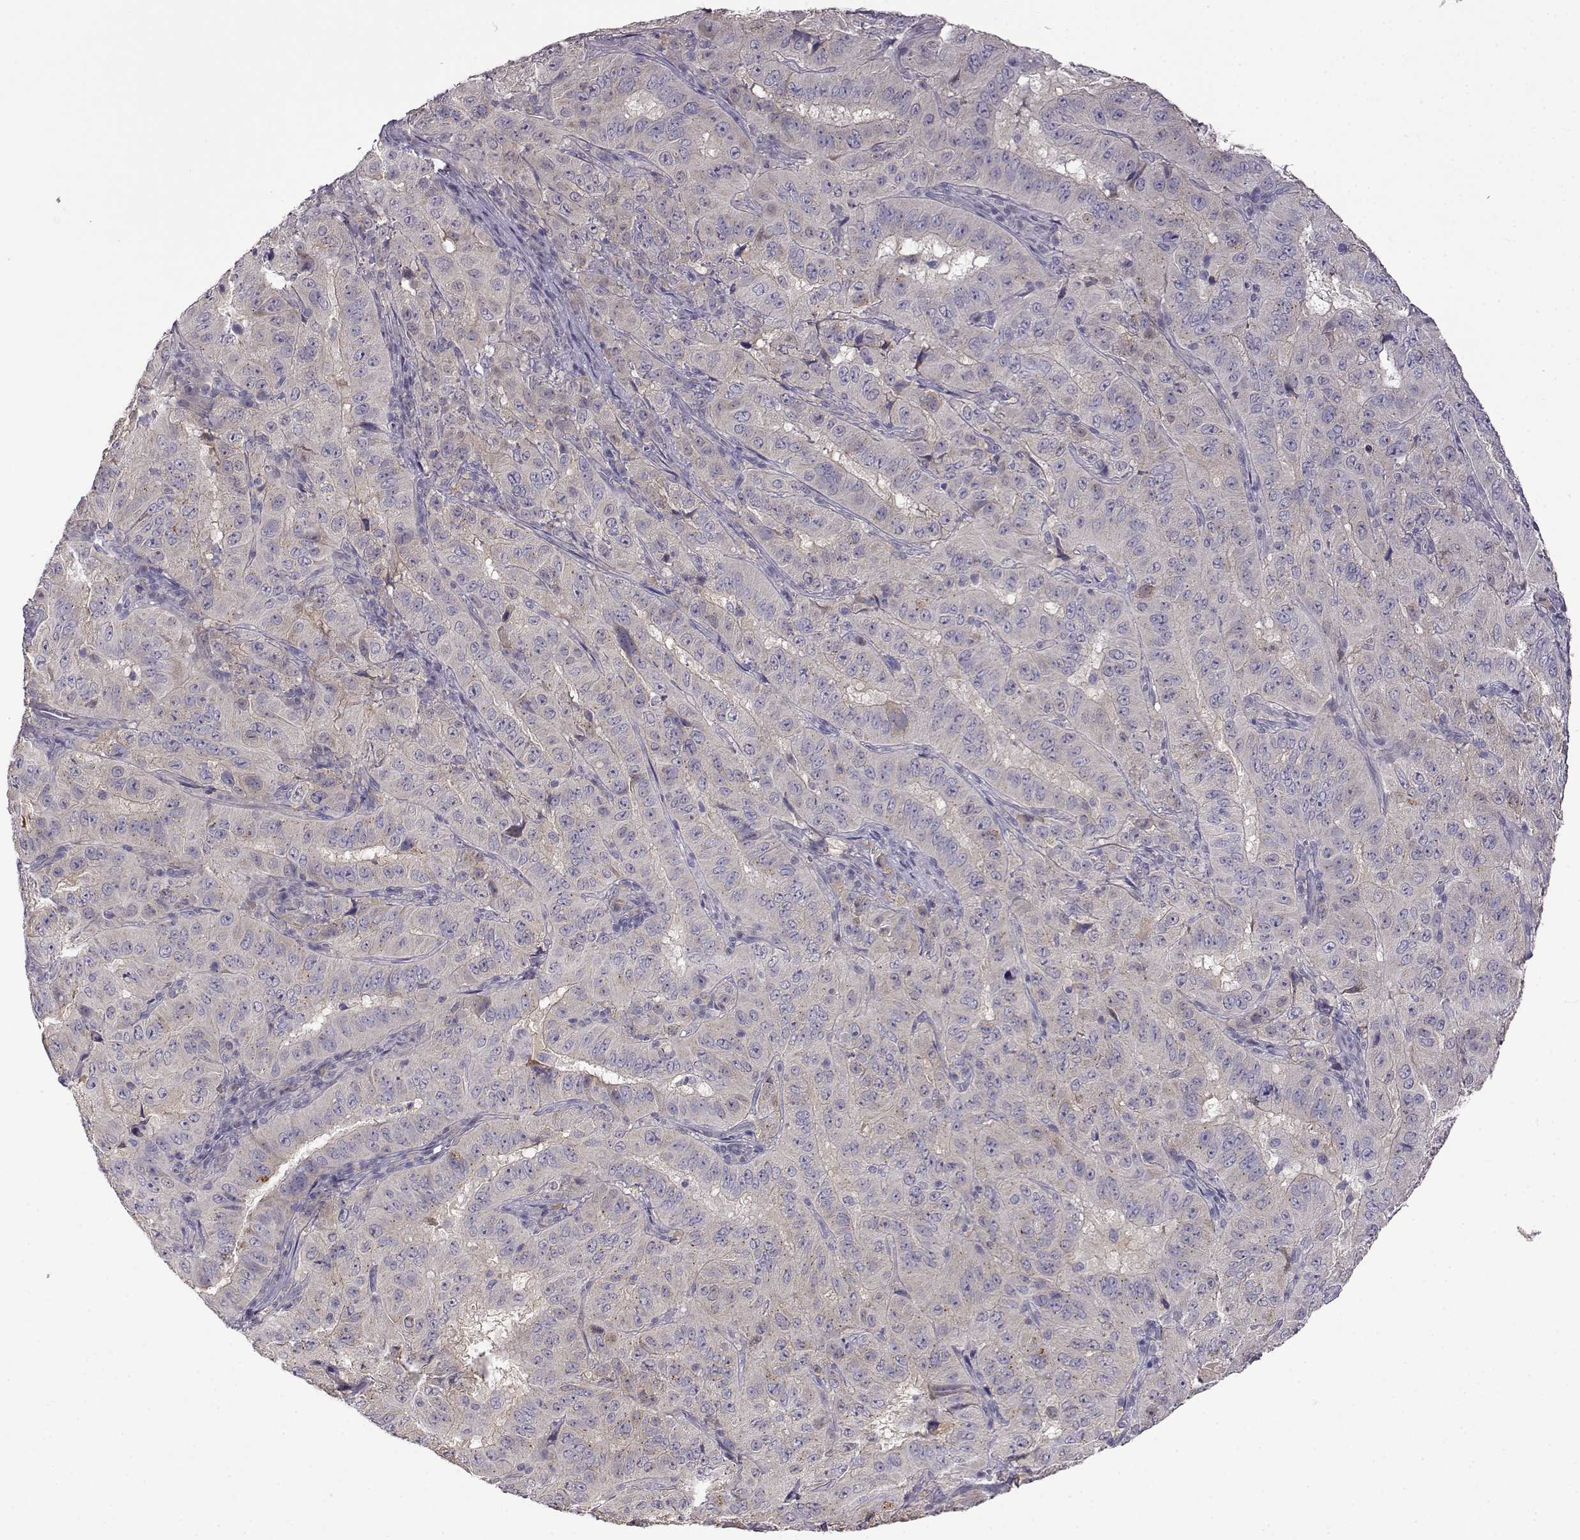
{"staining": {"intensity": "negative", "quantity": "none", "location": "none"}, "tissue": "pancreatic cancer", "cell_type": "Tumor cells", "image_type": "cancer", "snomed": [{"axis": "morphology", "description": "Adenocarcinoma, NOS"}, {"axis": "topography", "description": "Pancreas"}], "caption": "Immunohistochemistry (IHC) of pancreatic cancer reveals no expression in tumor cells.", "gene": "VGF", "patient": {"sex": "male", "age": 63}}